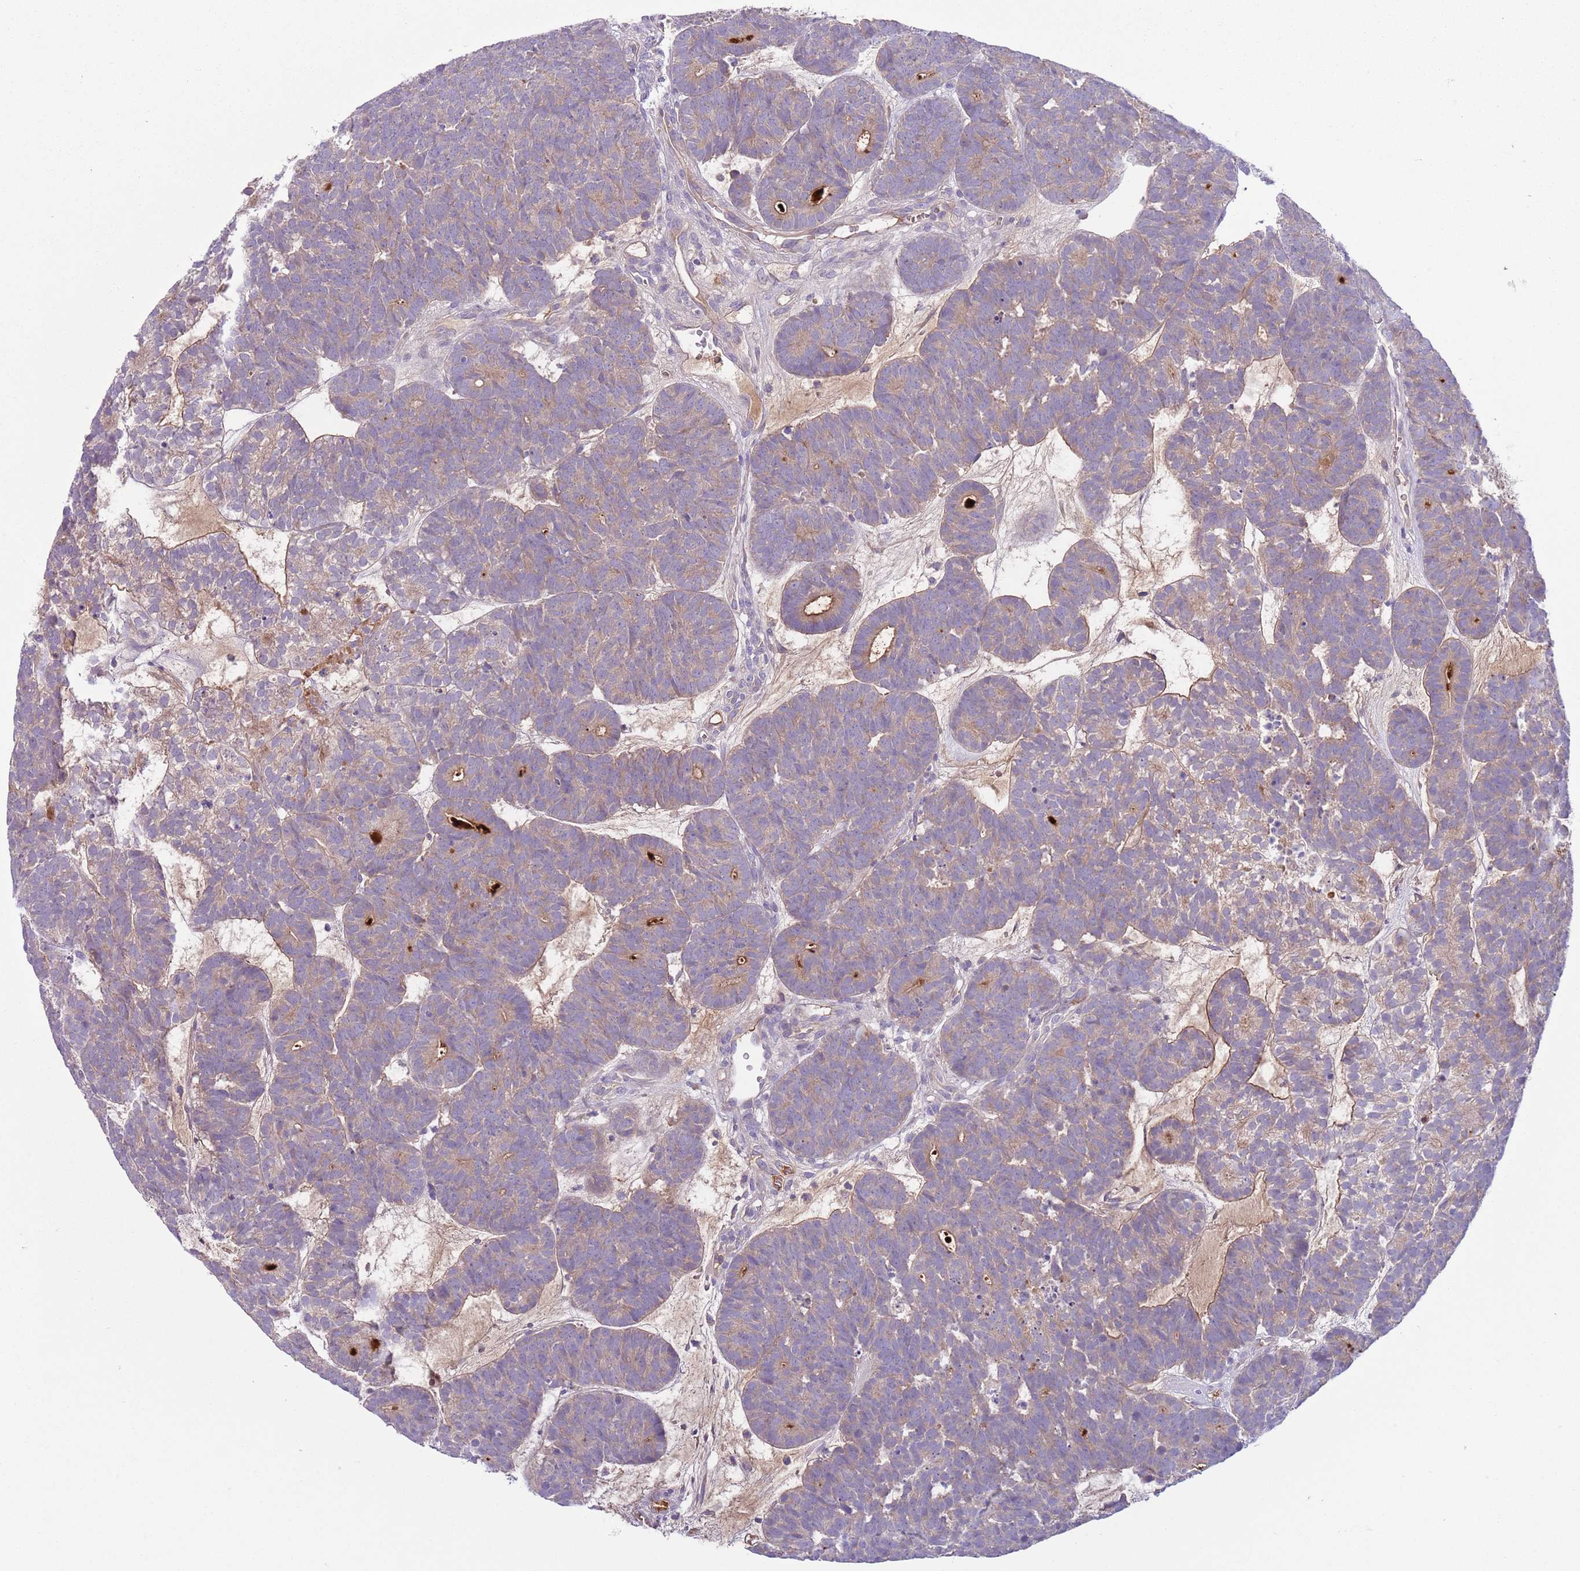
{"staining": {"intensity": "negative", "quantity": "none", "location": "none"}, "tissue": "head and neck cancer", "cell_type": "Tumor cells", "image_type": "cancer", "snomed": [{"axis": "morphology", "description": "Adenocarcinoma, NOS"}, {"axis": "topography", "description": "Head-Neck"}], "caption": "This is an immunohistochemistry micrograph of head and neck cancer (adenocarcinoma). There is no expression in tumor cells.", "gene": "CFH", "patient": {"sex": "female", "age": 81}}